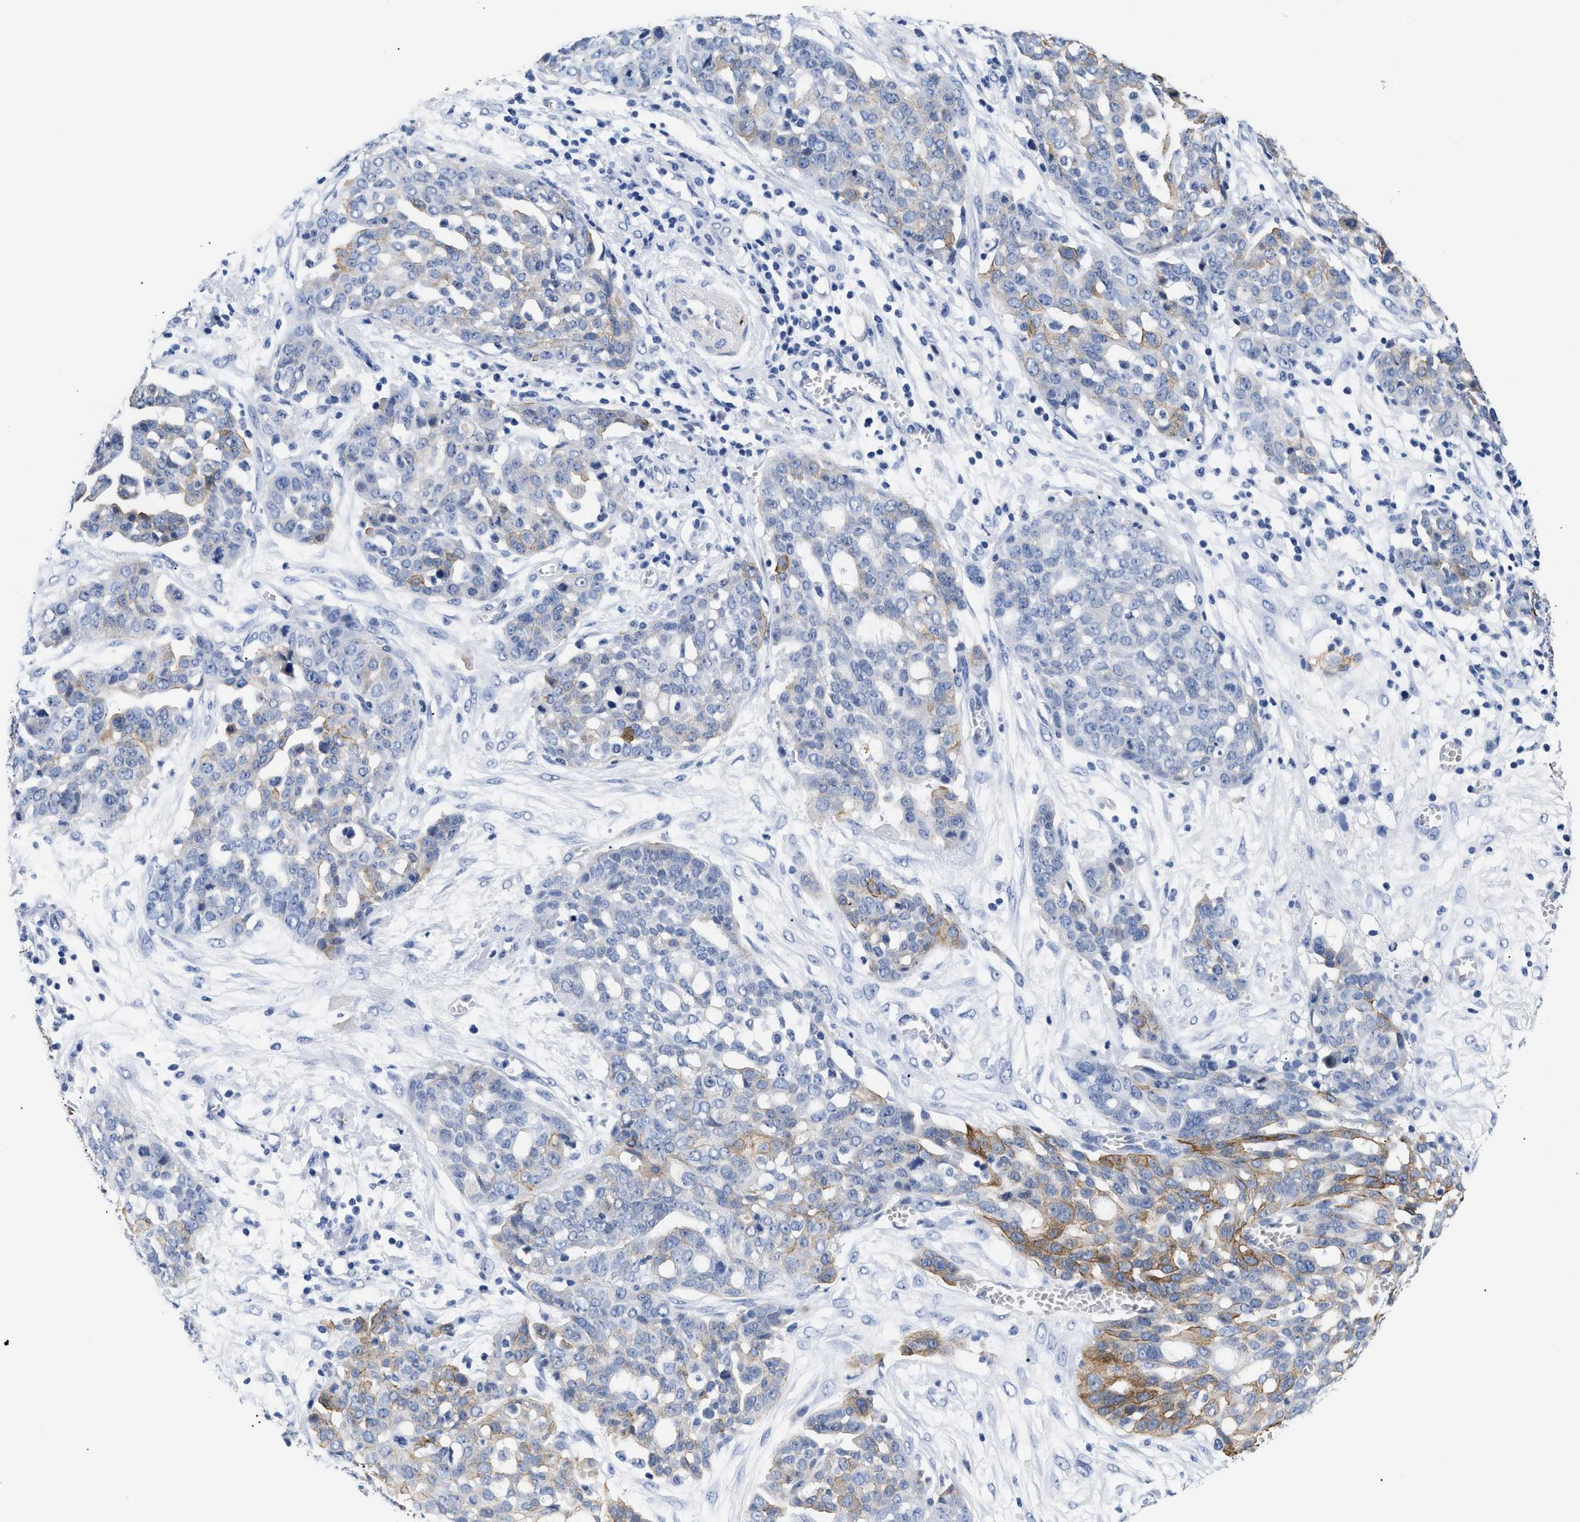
{"staining": {"intensity": "moderate", "quantity": "<25%", "location": "cytoplasmic/membranous"}, "tissue": "ovarian cancer", "cell_type": "Tumor cells", "image_type": "cancer", "snomed": [{"axis": "morphology", "description": "Cystadenocarcinoma, serous, NOS"}, {"axis": "topography", "description": "Soft tissue"}, {"axis": "topography", "description": "Ovary"}], "caption": "Tumor cells show low levels of moderate cytoplasmic/membranous expression in about <25% of cells in human ovarian cancer (serous cystadenocarcinoma). (brown staining indicates protein expression, while blue staining denotes nuclei).", "gene": "TRIM29", "patient": {"sex": "female", "age": 57}}